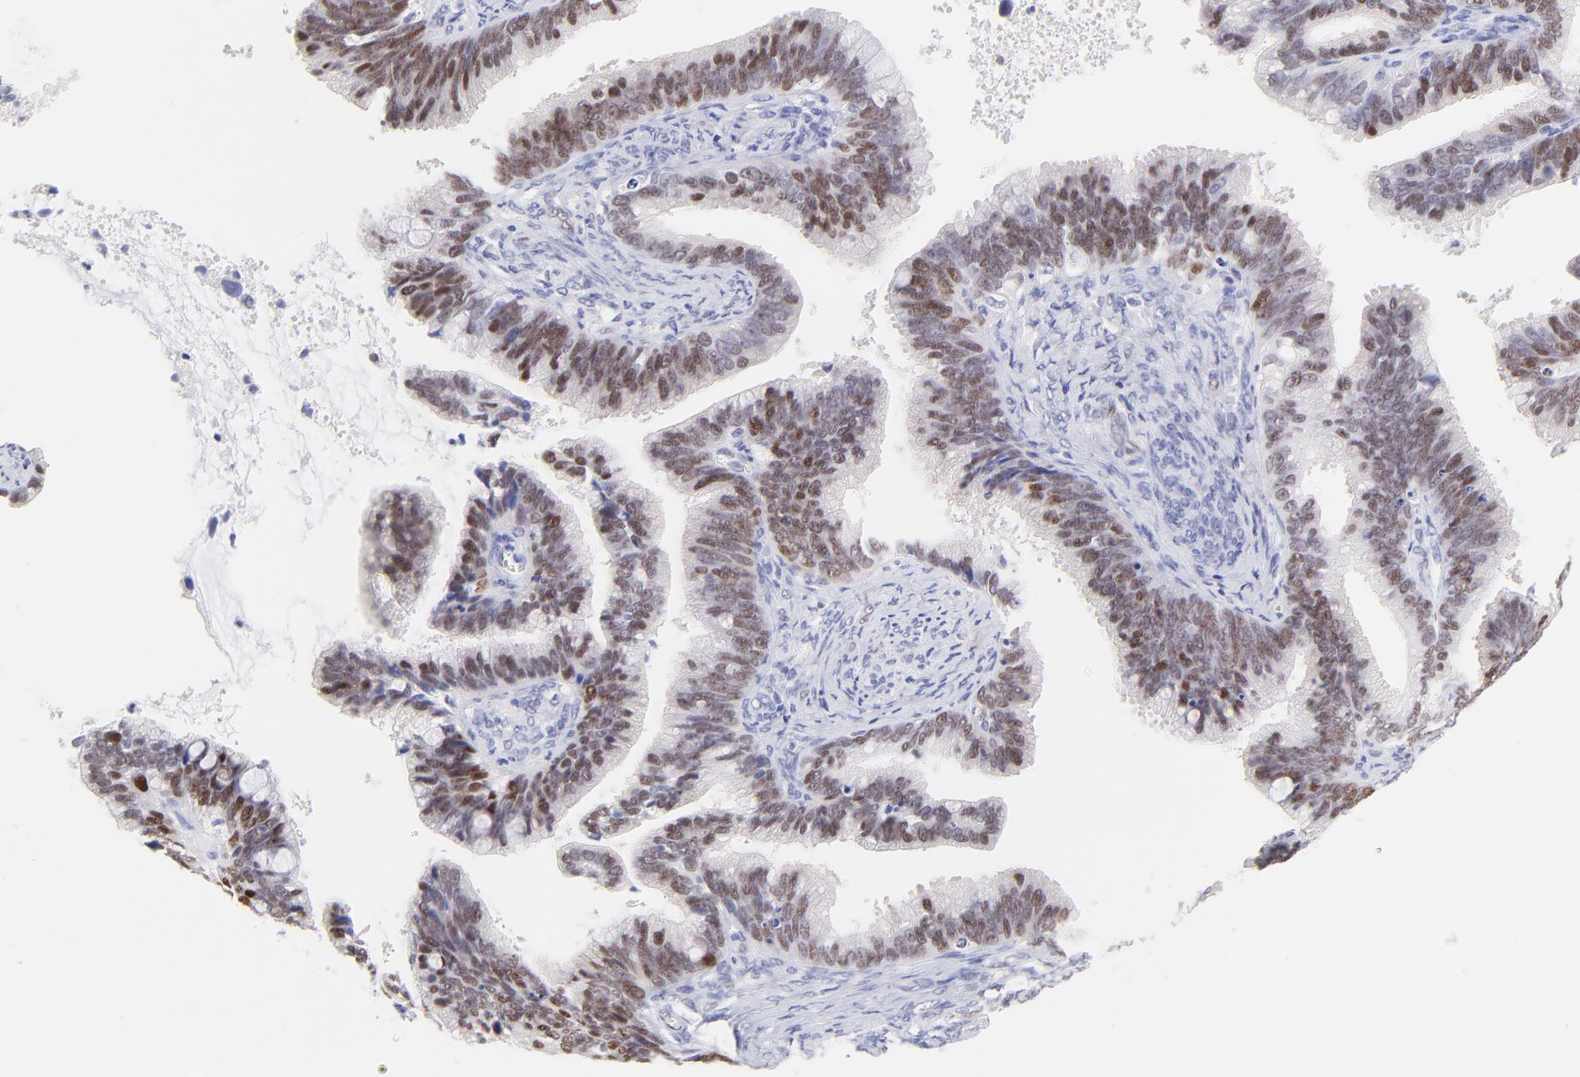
{"staining": {"intensity": "moderate", "quantity": ">75%", "location": "nuclear"}, "tissue": "cervical cancer", "cell_type": "Tumor cells", "image_type": "cancer", "snomed": [{"axis": "morphology", "description": "Adenocarcinoma, NOS"}, {"axis": "topography", "description": "Cervix"}], "caption": "A medium amount of moderate nuclear expression is identified in about >75% of tumor cells in adenocarcinoma (cervical) tissue.", "gene": "KLF4", "patient": {"sex": "female", "age": 47}}